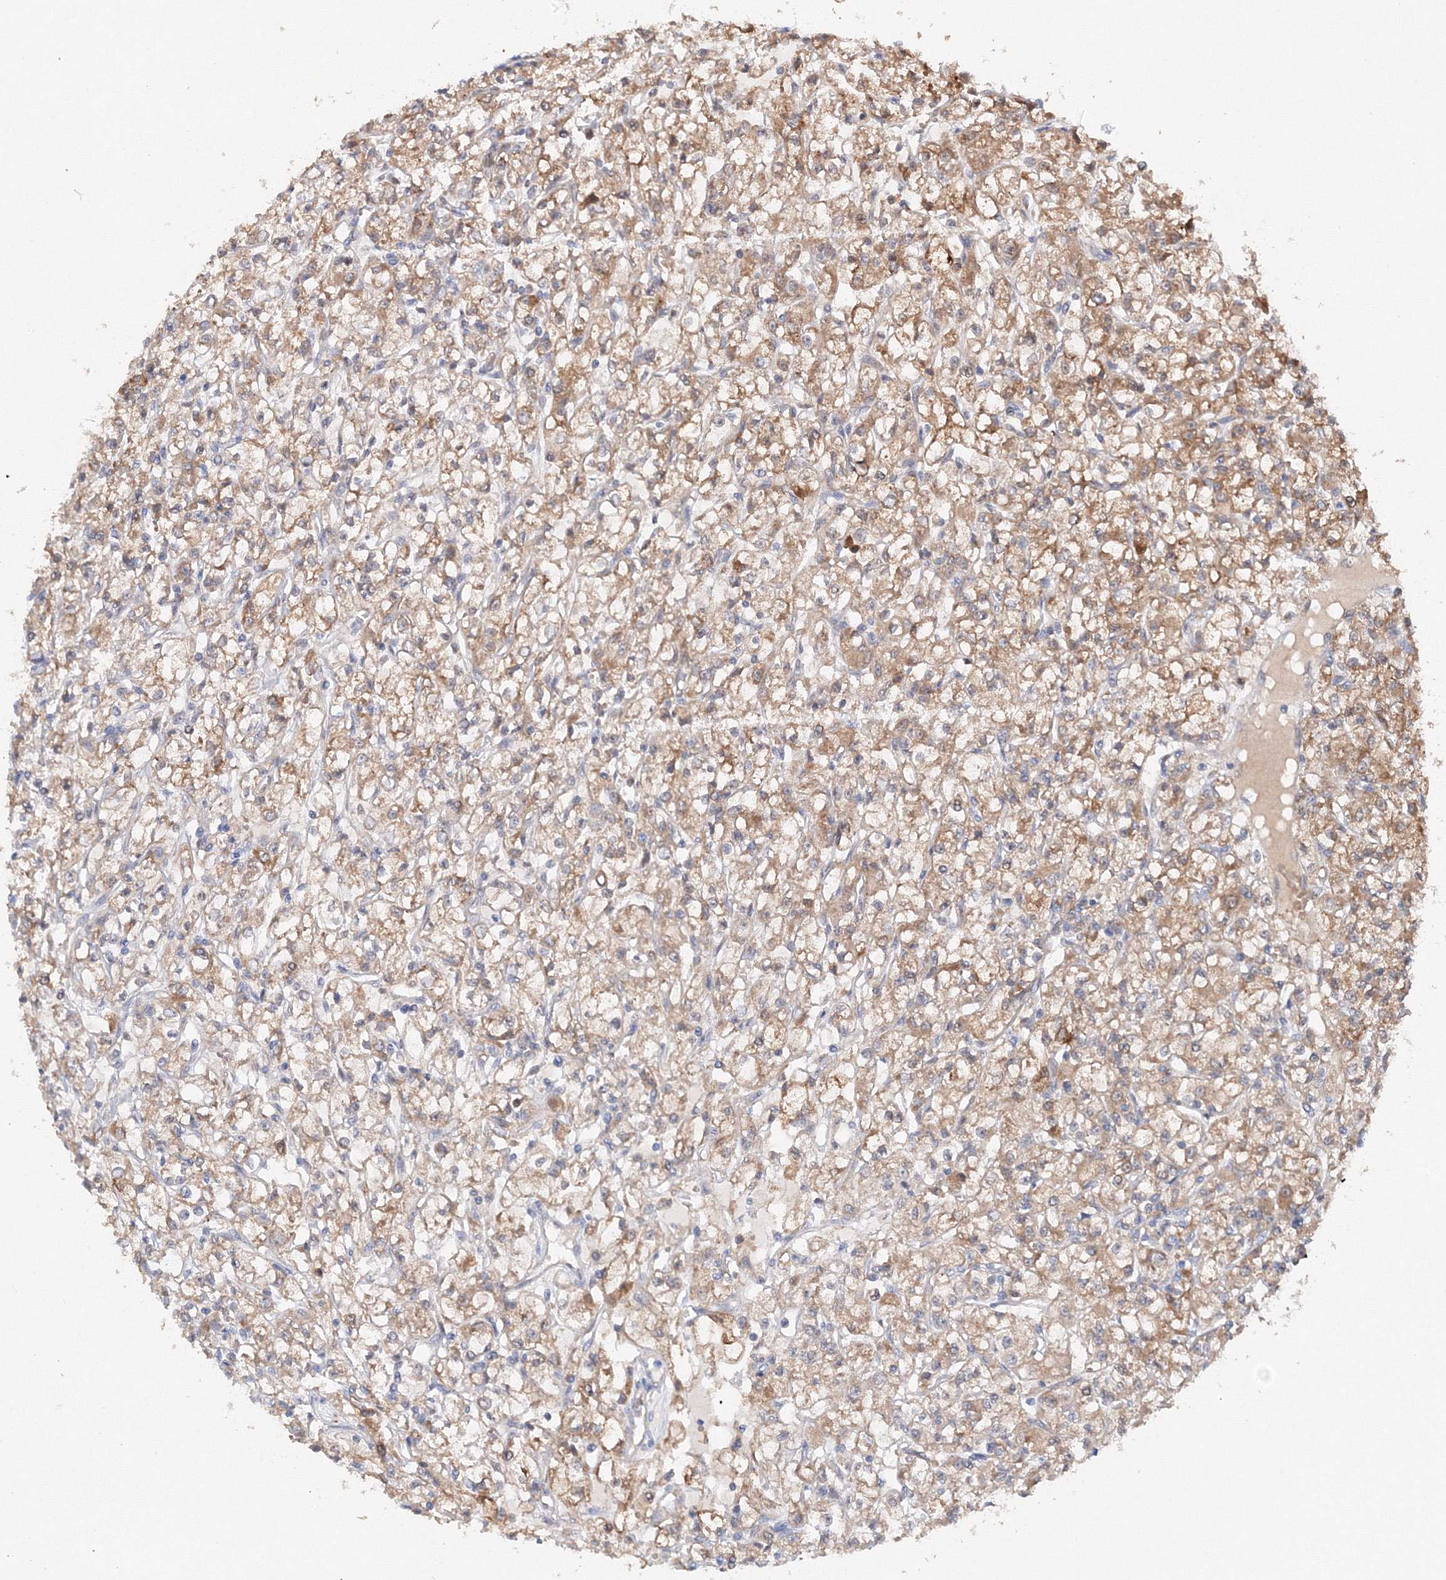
{"staining": {"intensity": "moderate", "quantity": "25%-75%", "location": "cytoplasmic/membranous"}, "tissue": "renal cancer", "cell_type": "Tumor cells", "image_type": "cancer", "snomed": [{"axis": "morphology", "description": "Adenocarcinoma, NOS"}, {"axis": "topography", "description": "Kidney"}], "caption": "Immunohistochemical staining of renal adenocarcinoma exhibits moderate cytoplasmic/membranous protein expression in approximately 25%-75% of tumor cells.", "gene": "DIS3L2", "patient": {"sex": "female", "age": 59}}